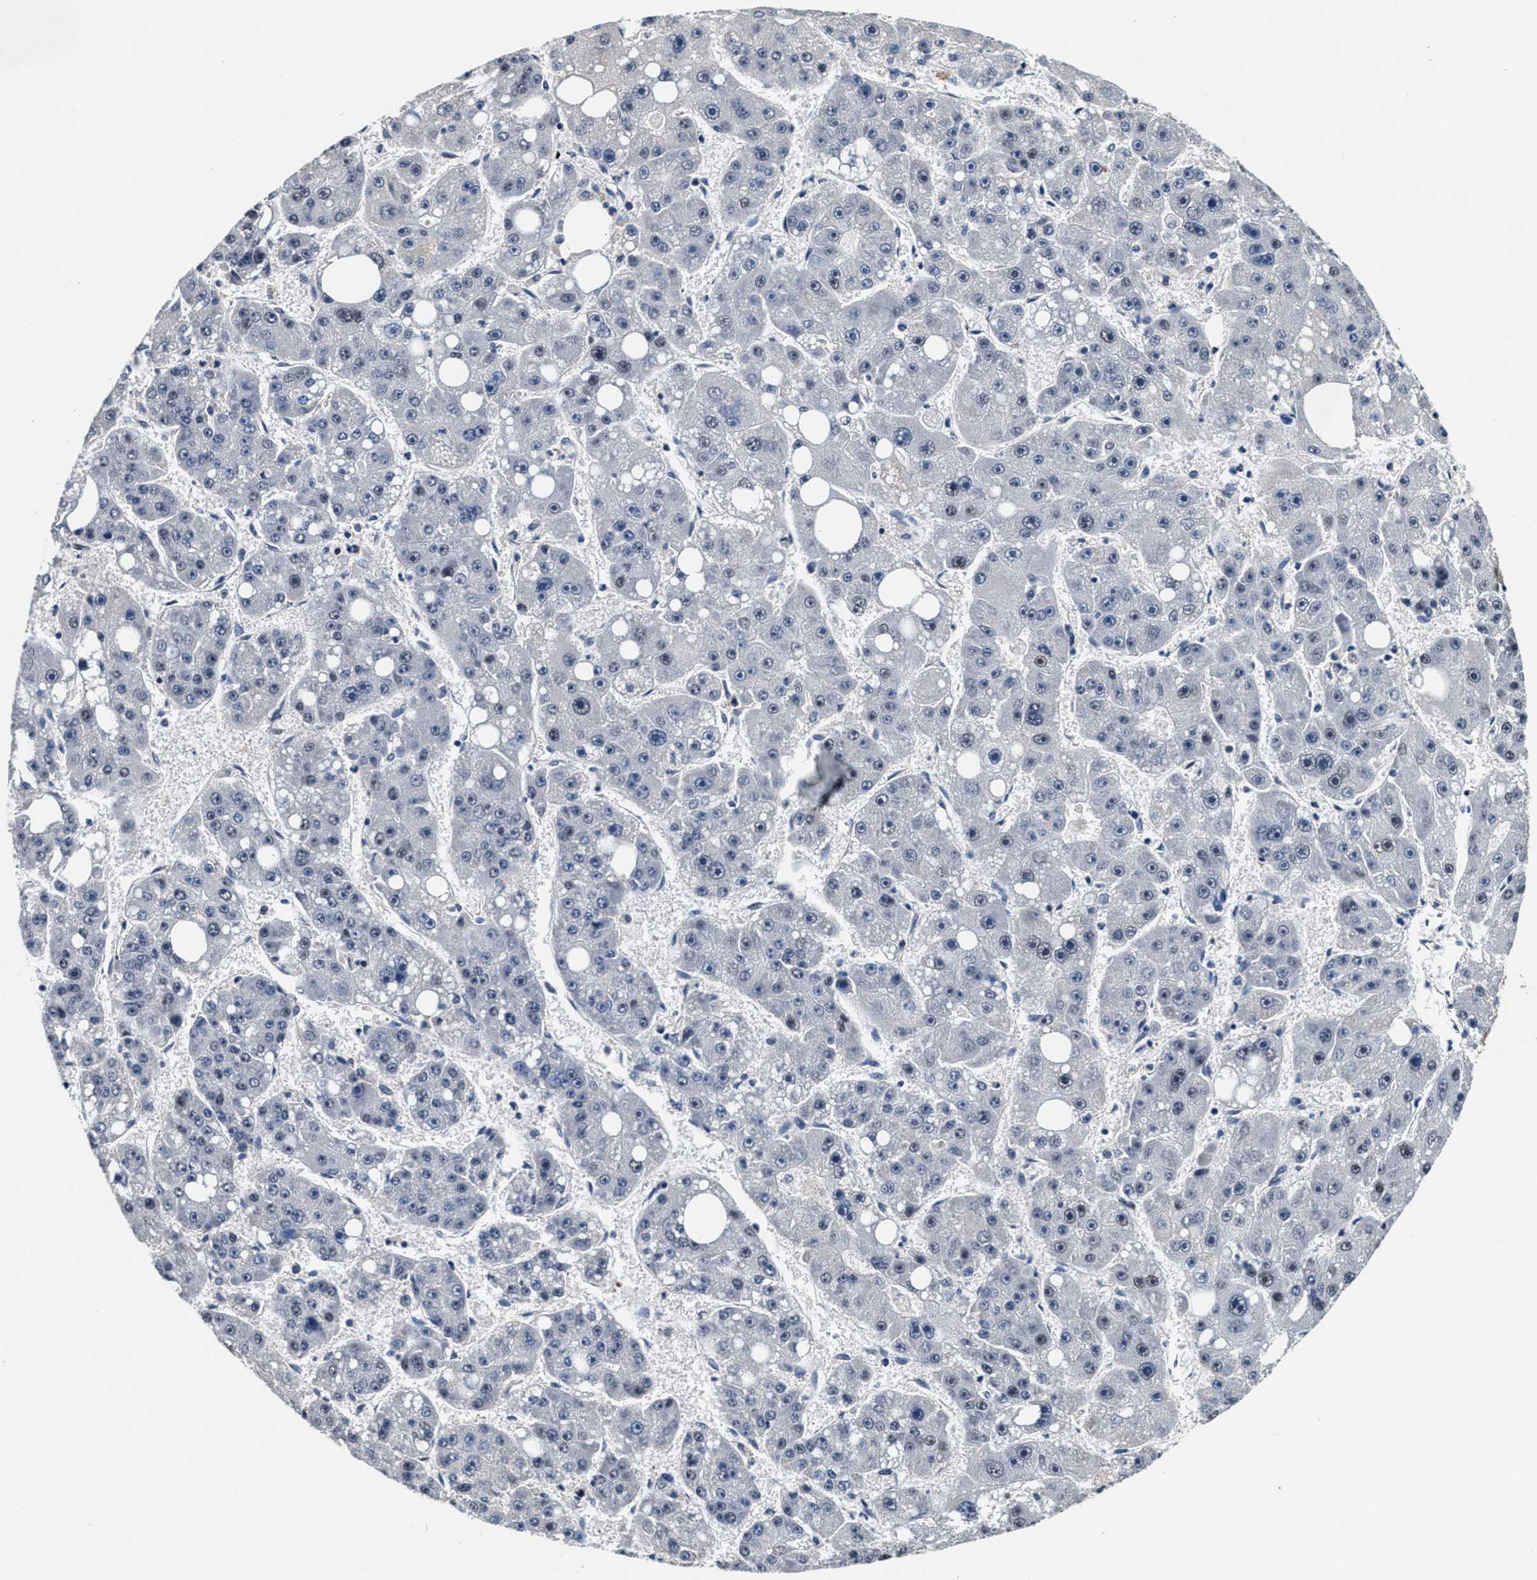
{"staining": {"intensity": "negative", "quantity": "none", "location": "none"}, "tissue": "liver cancer", "cell_type": "Tumor cells", "image_type": "cancer", "snomed": [{"axis": "morphology", "description": "Carcinoma, Hepatocellular, NOS"}, {"axis": "topography", "description": "Liver"}], "caption": "Protein analysis of liver hepatocellular carcinoma reveals no significant staining in tumor cells.", "gene": "USP16", "patient": {"sex": "female", "age": 61}}